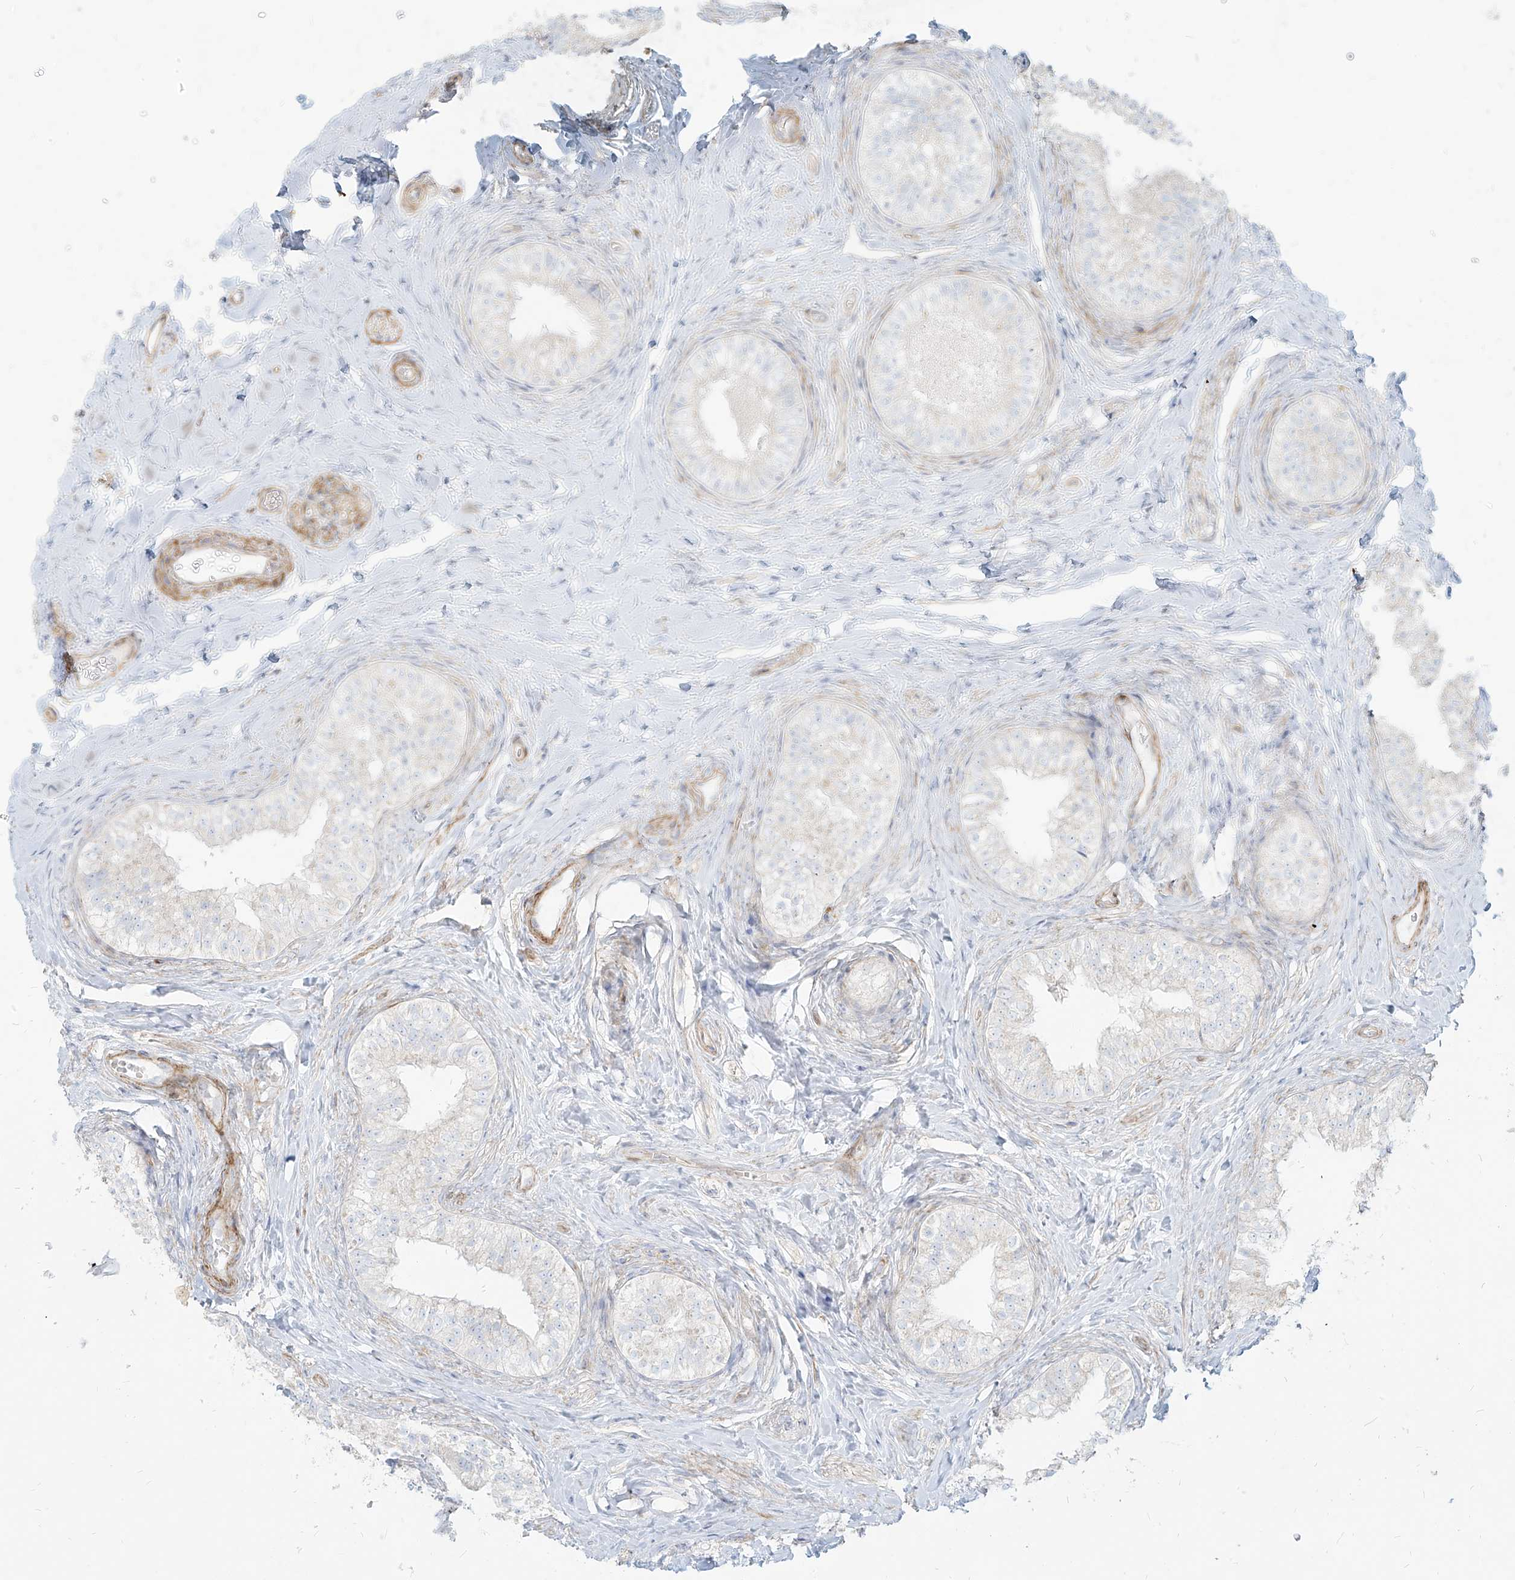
{"staining": {"intensity": "negative", "quantity": "none", "location": "none"}, "tissue": "epididymis", "cell_type": "Glandular cells", "image_type": "normal", "snomed": [{"axis": "morphology", "description": "Normal tissue, NOS"}, {"axis": "topography", "description": "Epididymis"}], "caption": "An immunohistochemistry (IHC) image of normal epididymis is shown. There is no staining in glandular cells of epididymis. (DAB (3,3'-diaminobenzidine) IHC with hematoxylin counter stain).", "gene": "ITPKB", "patient": {"sex": "male", "age": 49}}